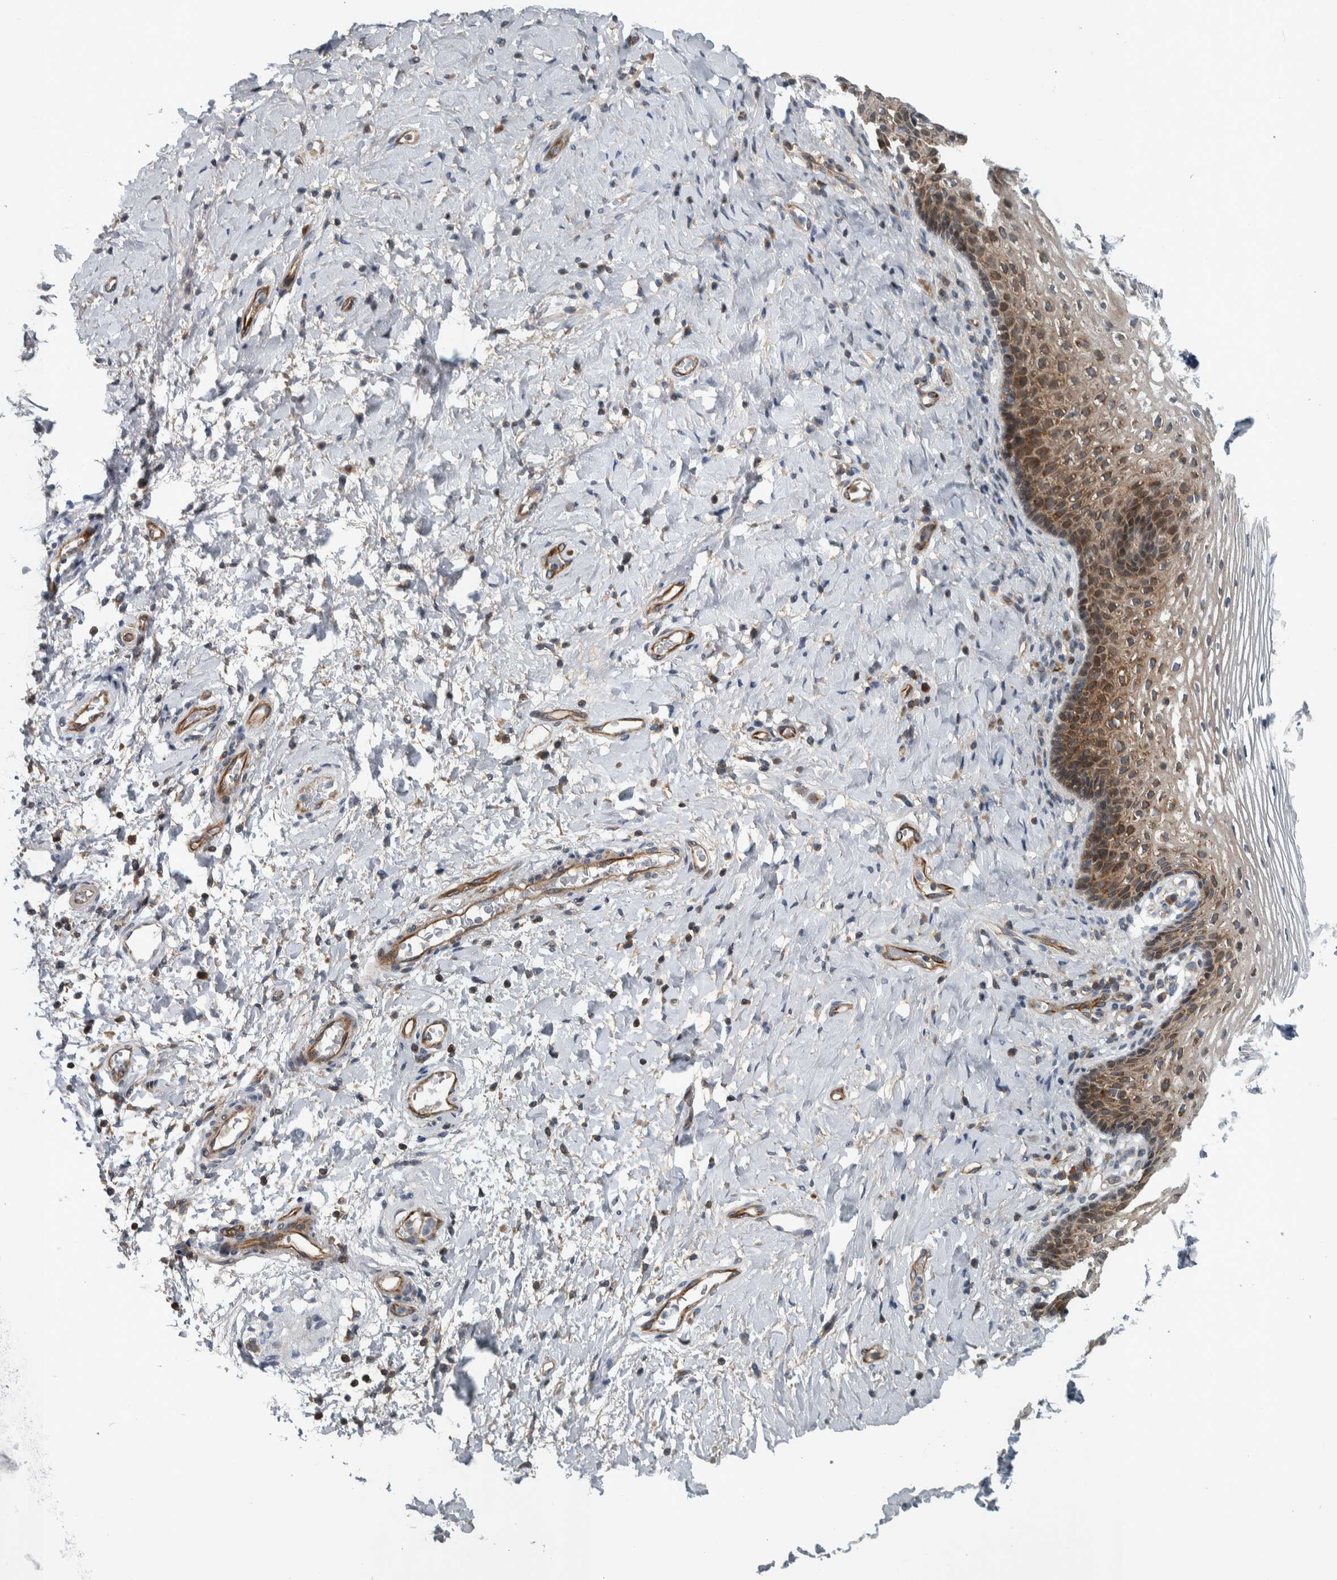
{"staining": {"intensity": "moderate", "quantity": ">75%", "location": "cytoplasmic/membranous"}, "tissue": "vagina", "cell_type": "Squamous epithelial cells", "image_type": "normal", "snomed": [{"axis": "morphology", "description": "Normal tissue, NOS"}, {"axis": "topography", "description": "Vagina"}], "caption": "Protein staining by IHC demonstrates moderate cytoplasmic/membranous staining in about >75% of squamous epithelial cells in benign vagina.", "gene": "BAIAP2L1", "patient": {"sex": "female", "age": 60}}